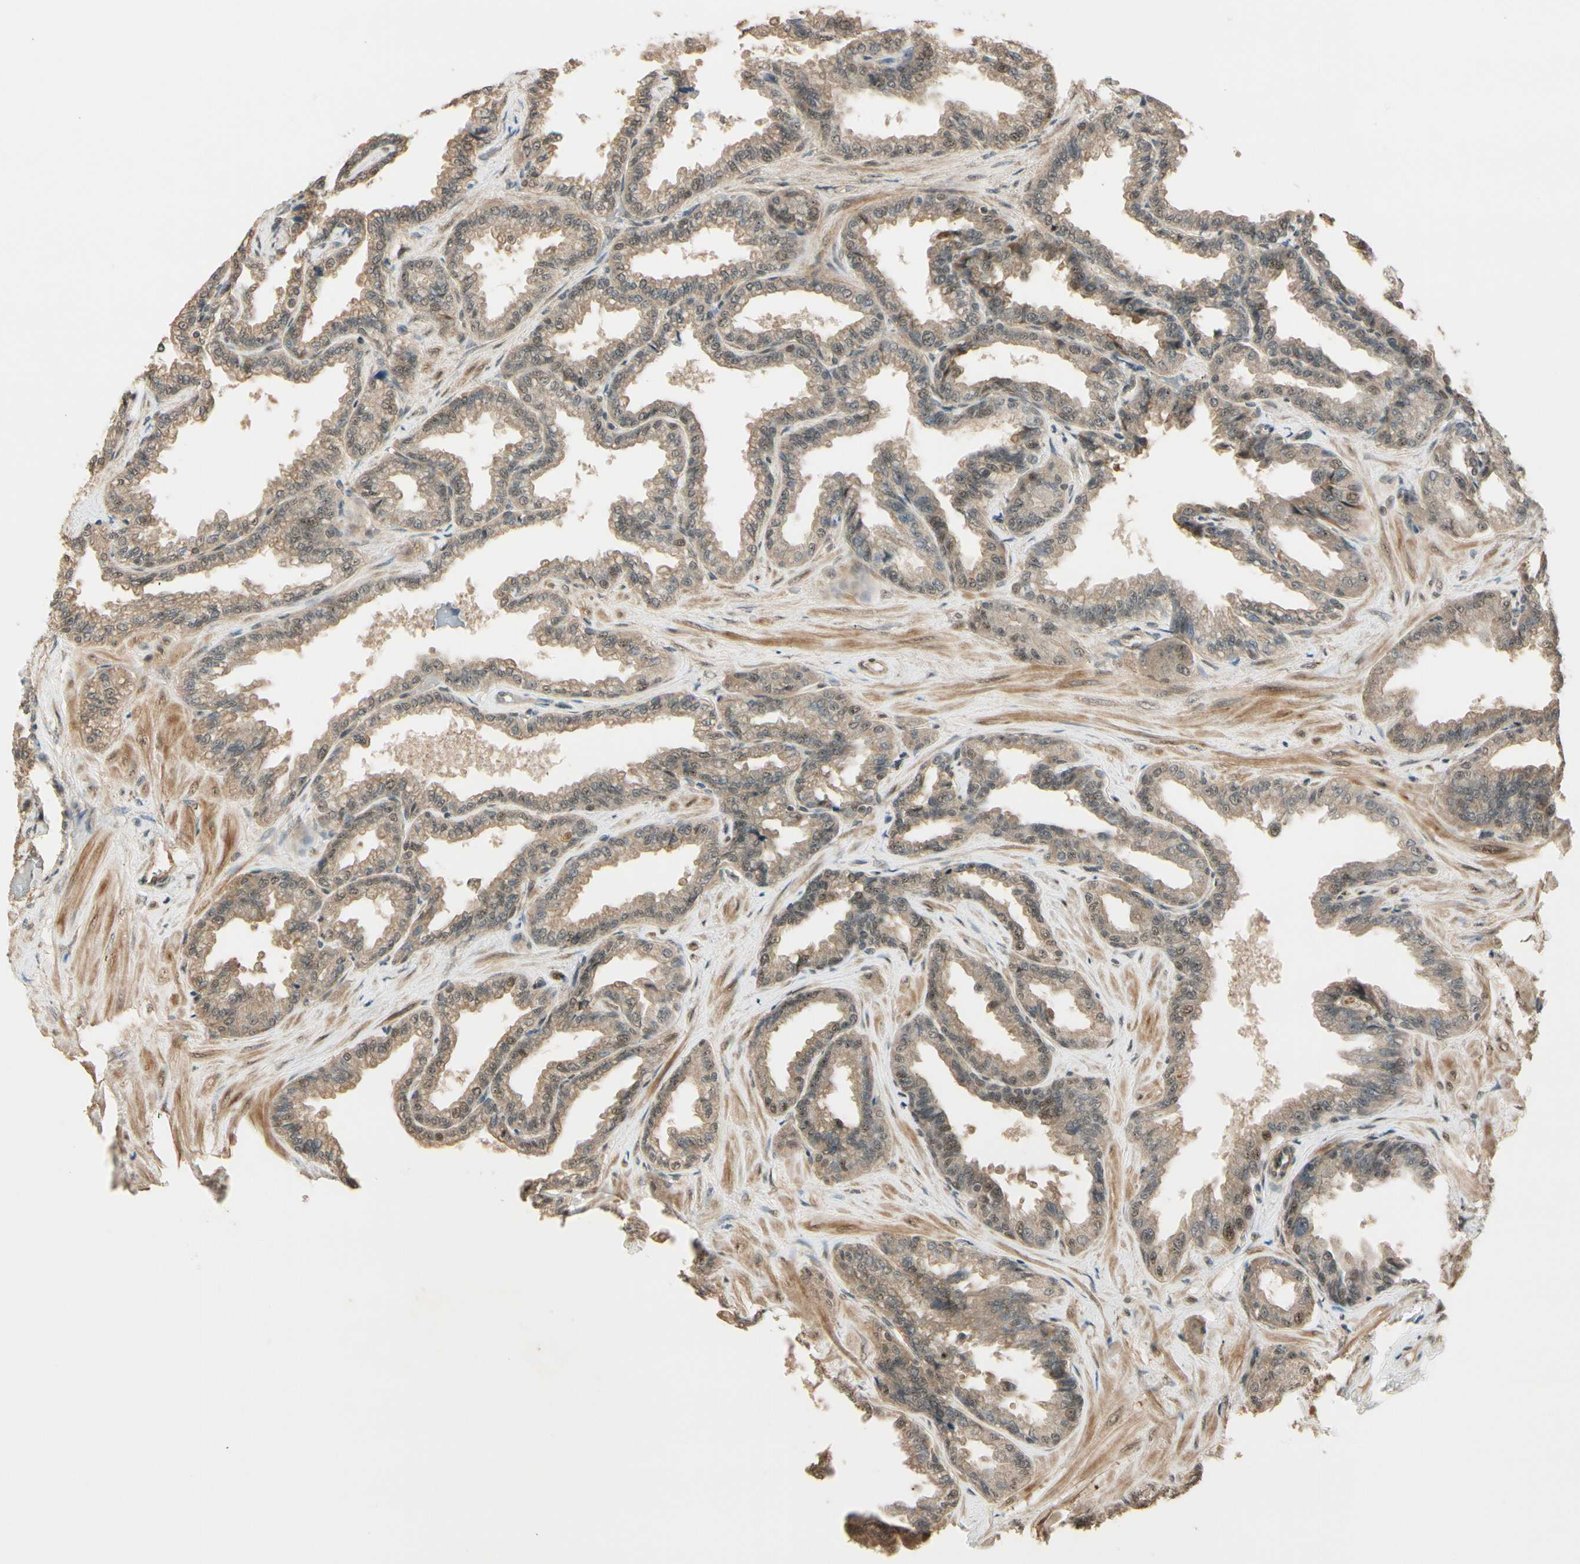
{"staining": {"intensity": "moderate", "quantity": ">75%", "location": "cytoplasmic/membranous"}, "tissue": "seminal vesicle", "cell_type": "Glandular cells", "image_type": "normal", "snomed": [{"axis": "morphology", "description": "Normal tissue, NOS"}, {"axis": "topography", "description": "Seminal veicle"}], "caption": "A medium amount of moderate cytoplasmic/membranous positivity is seen in about >75% of glandular cells in benign seminal vesicle. (DAB (3,3'-diaminobenzidine) = brown stain, brightfield microscopy at high magnification).", "gene": "MCPH1", "patient": {"sex": "male", "age": 46}}